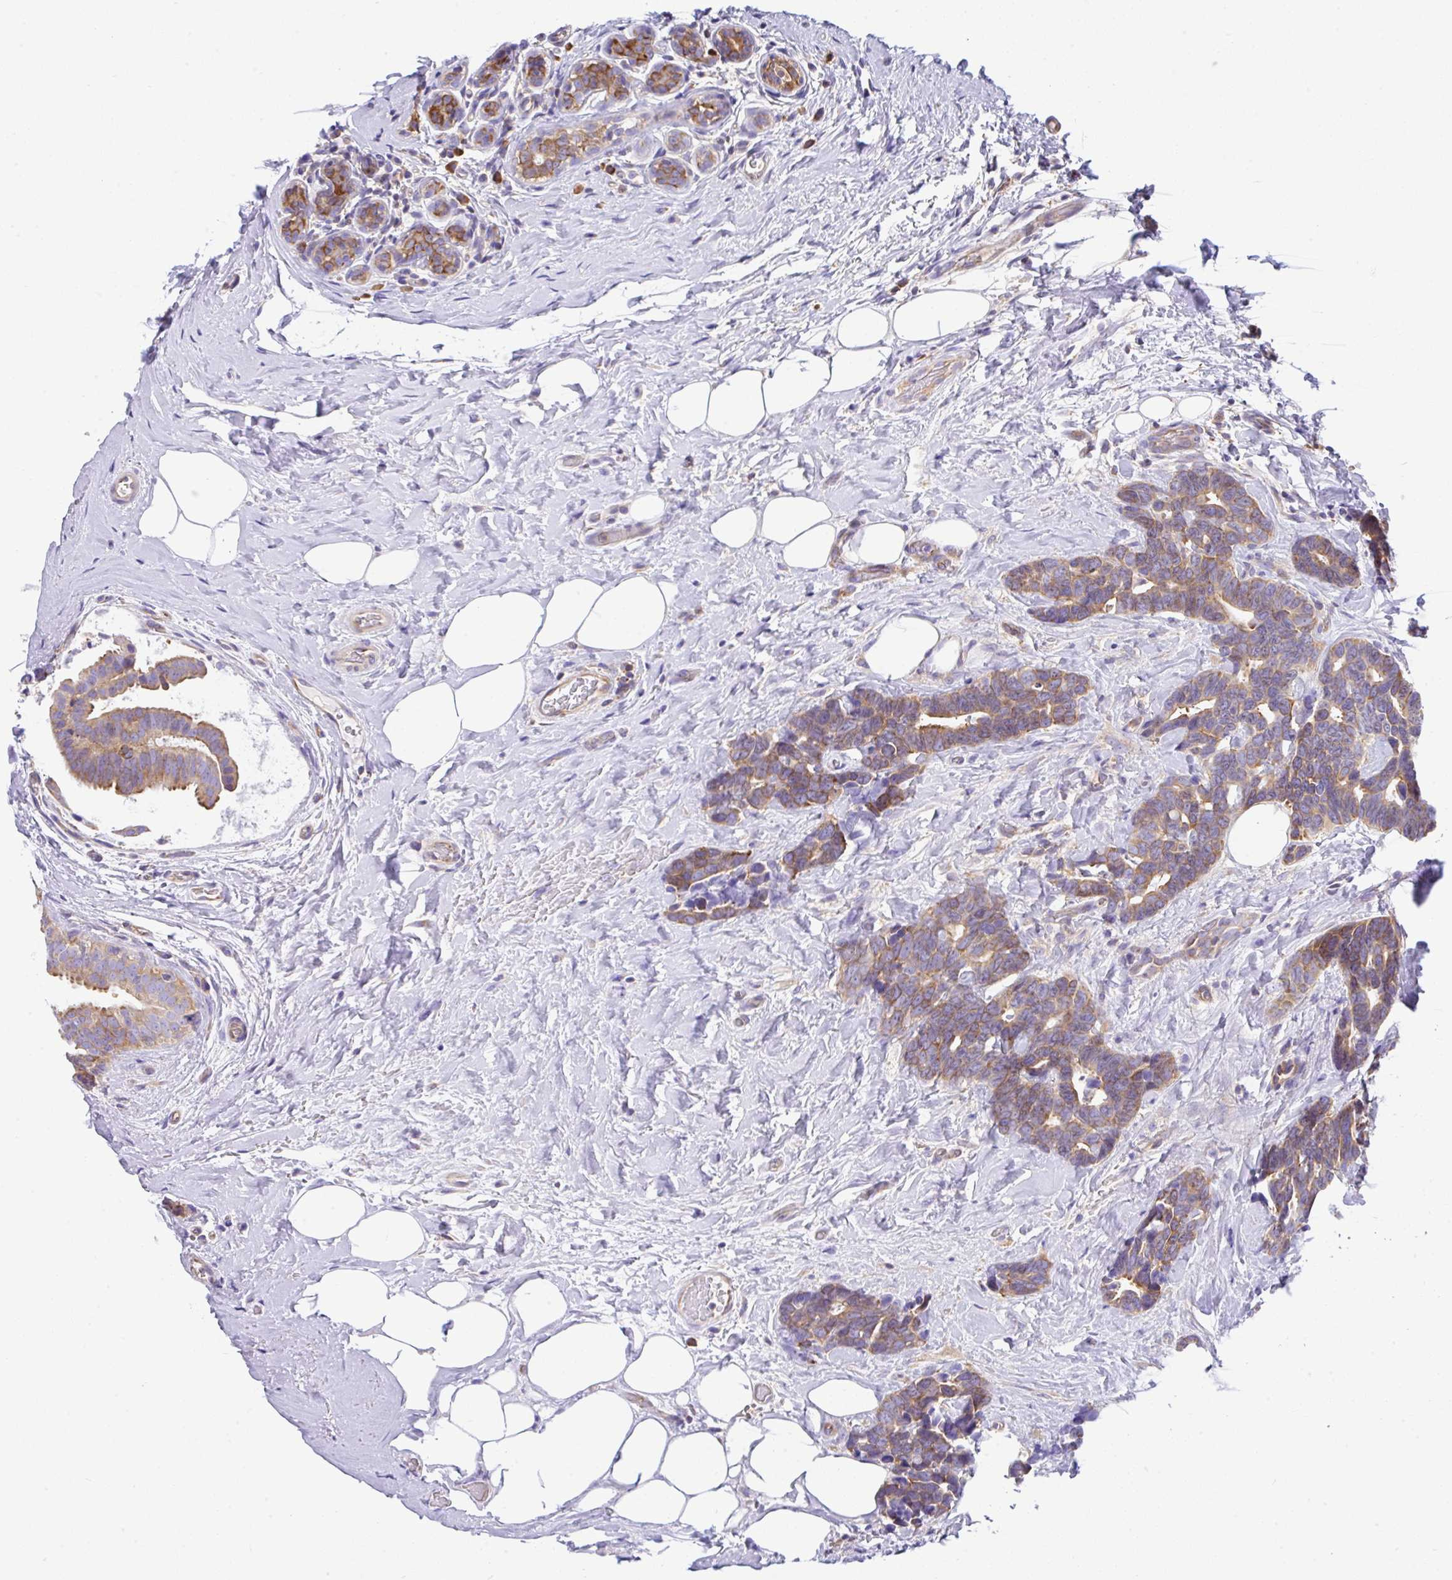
{"staining": {"intensity": "moderate", "quantity": ">75%", "location": "cytoplasmic/membranous"}, "tissue": "breast cancer", "cell_type": "Tumor cells", "image_type": "cancer", "snomed": [{"axis": "morphology", "description": "Duct carcinoma"}, {"axis": "topography", "description": "Breast"}], "caption": "Immunohistochemical staining of invasive ductal carcinoma (breast) exhibits moderate cytoplasmic/membranous protein staining in approximately >75% of tumor cells.", "gene": "GFPT2", "patient": {"sex": "female", "age": 71}}